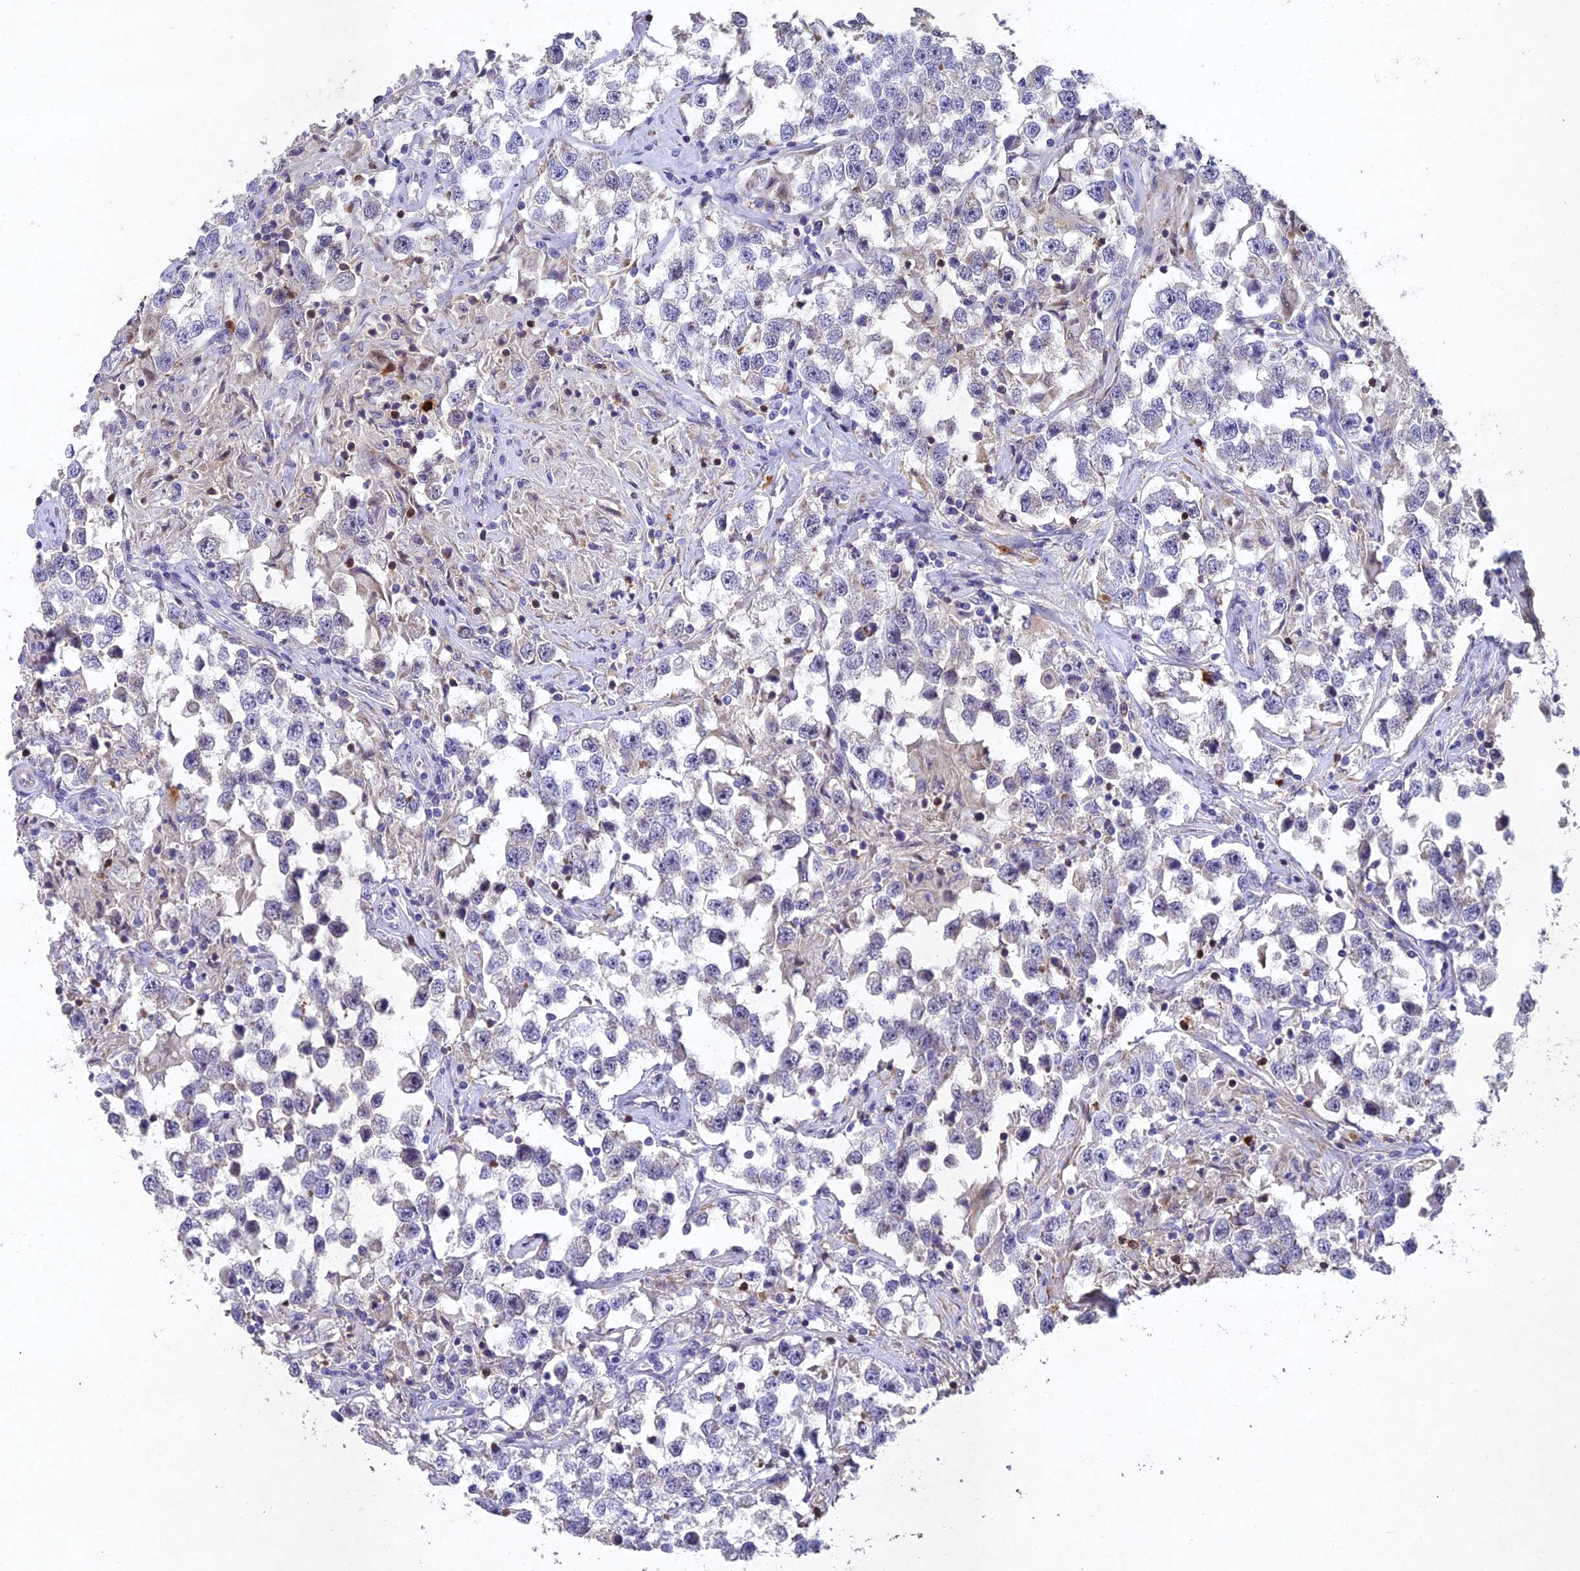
{"staining": {"intensity": "negative", "quantity": "none", "location": "none"}, "tissue": "testis cancer", "cell_type": "Tumor cells", "image_type": "cancer", "snomed": [{"axis": "morphology", "description": "Seminoma, NOS"}, {"axis": "topography", "description": "Testis"}], "caption": "Tumor cells are negative for protein expression in human testis seminoma.", "gene": "NSMCE1", "patient": {"sex": "male", "age": 46}}